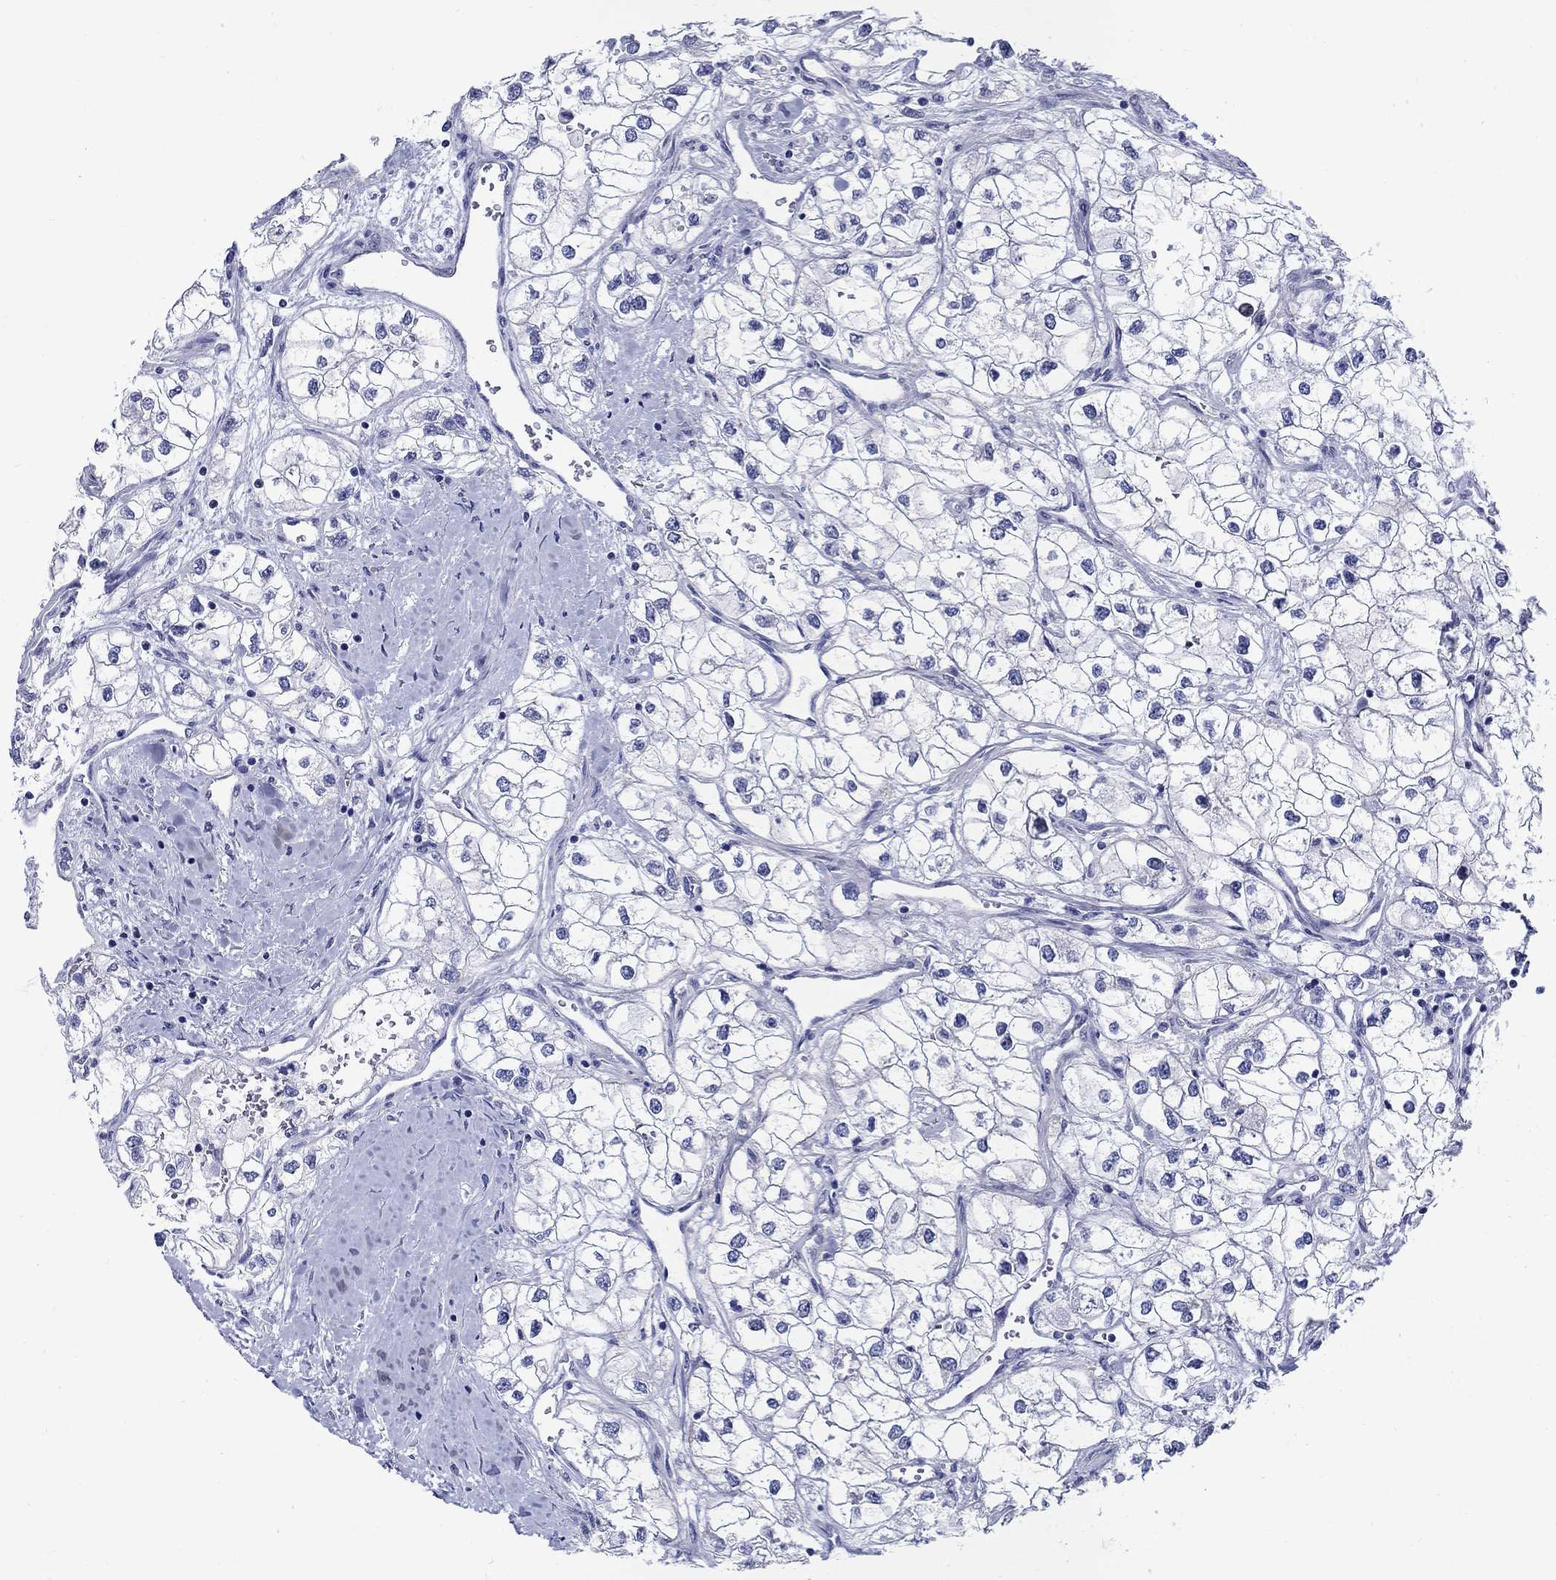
{"staining": {"intensity": "negative", "quantity": "none", "location": "none"}, "tissue": "renal cancer", "cell_type": "Tumor cells", "image_type": "cancer", "snomed": [{"axis": "morphology", "description": "Adenocarcinoma, NOS"}, {"axis": "topography", "description": "Kidney"}], "caption": "Image shows no protein staining in tumor cells of renal cancer (adenocarcinoma) tissue.", "gene": "CRYGS", "patient": {"sex": "male", "age": 59}}